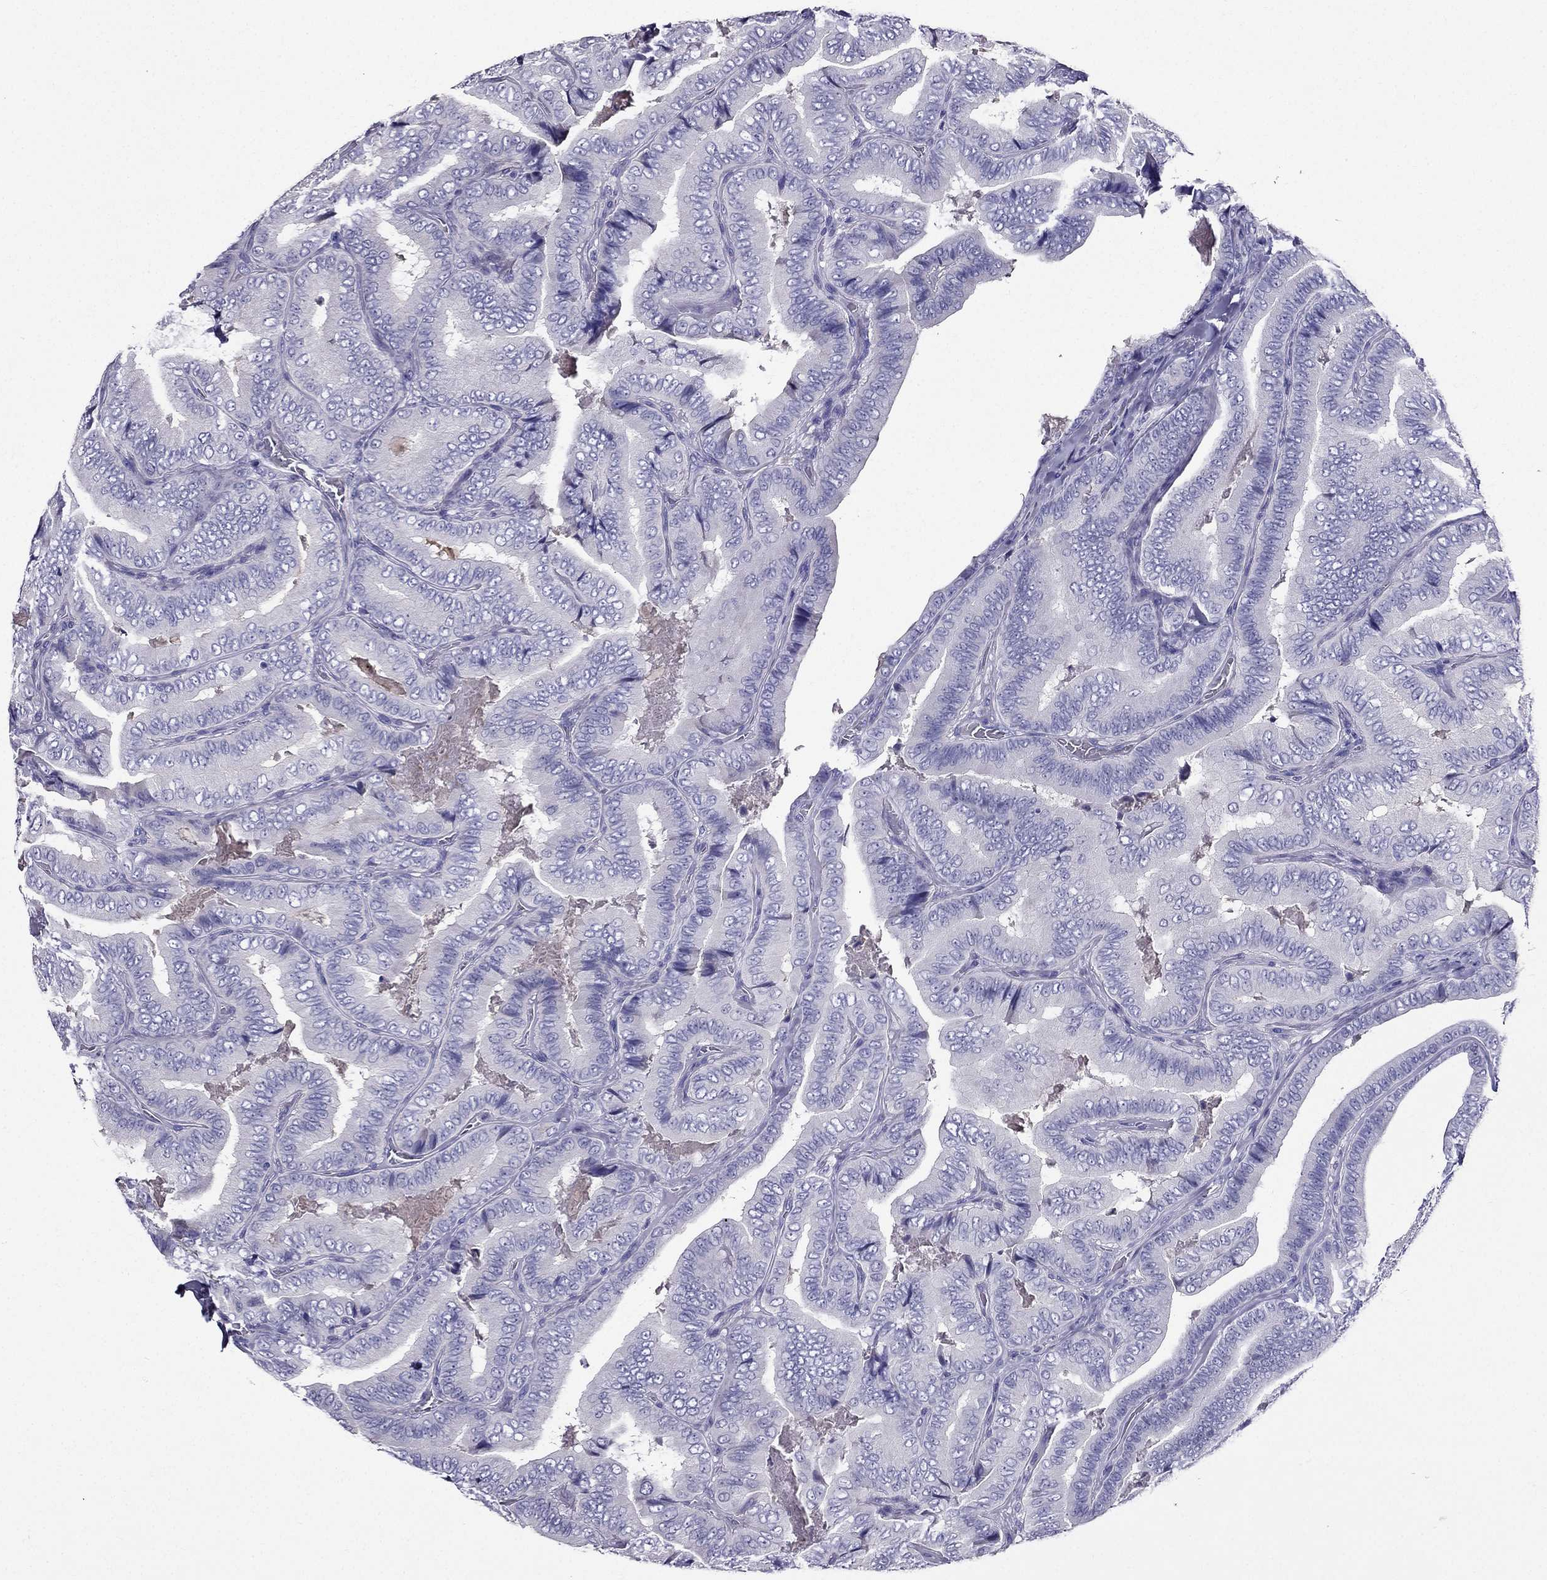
{"staining": {"intensity": "negative", "quantity": "none", "location": "none"}, "tissue": "thyroid cancer", "cell_type": "Tumor cells", "image_type": "cancer", "snomed": [{"axis": "morphology", "description": "Papillary adenocarcinoma, NOS"}, {"axis": "topography", "description": "Thyroid gland"}], "caption": "Immunohistochemistry (IHC) micrograph of human thyroid cancer stained for a protein (brown), which shows no positivity in tumor cells. (DAB (3,3'-diaminobenzidine) immunohistochemistry (IHC), high magnification).", "gene": "ZNF541", "patient": {"sex": "male", "age": 61}}